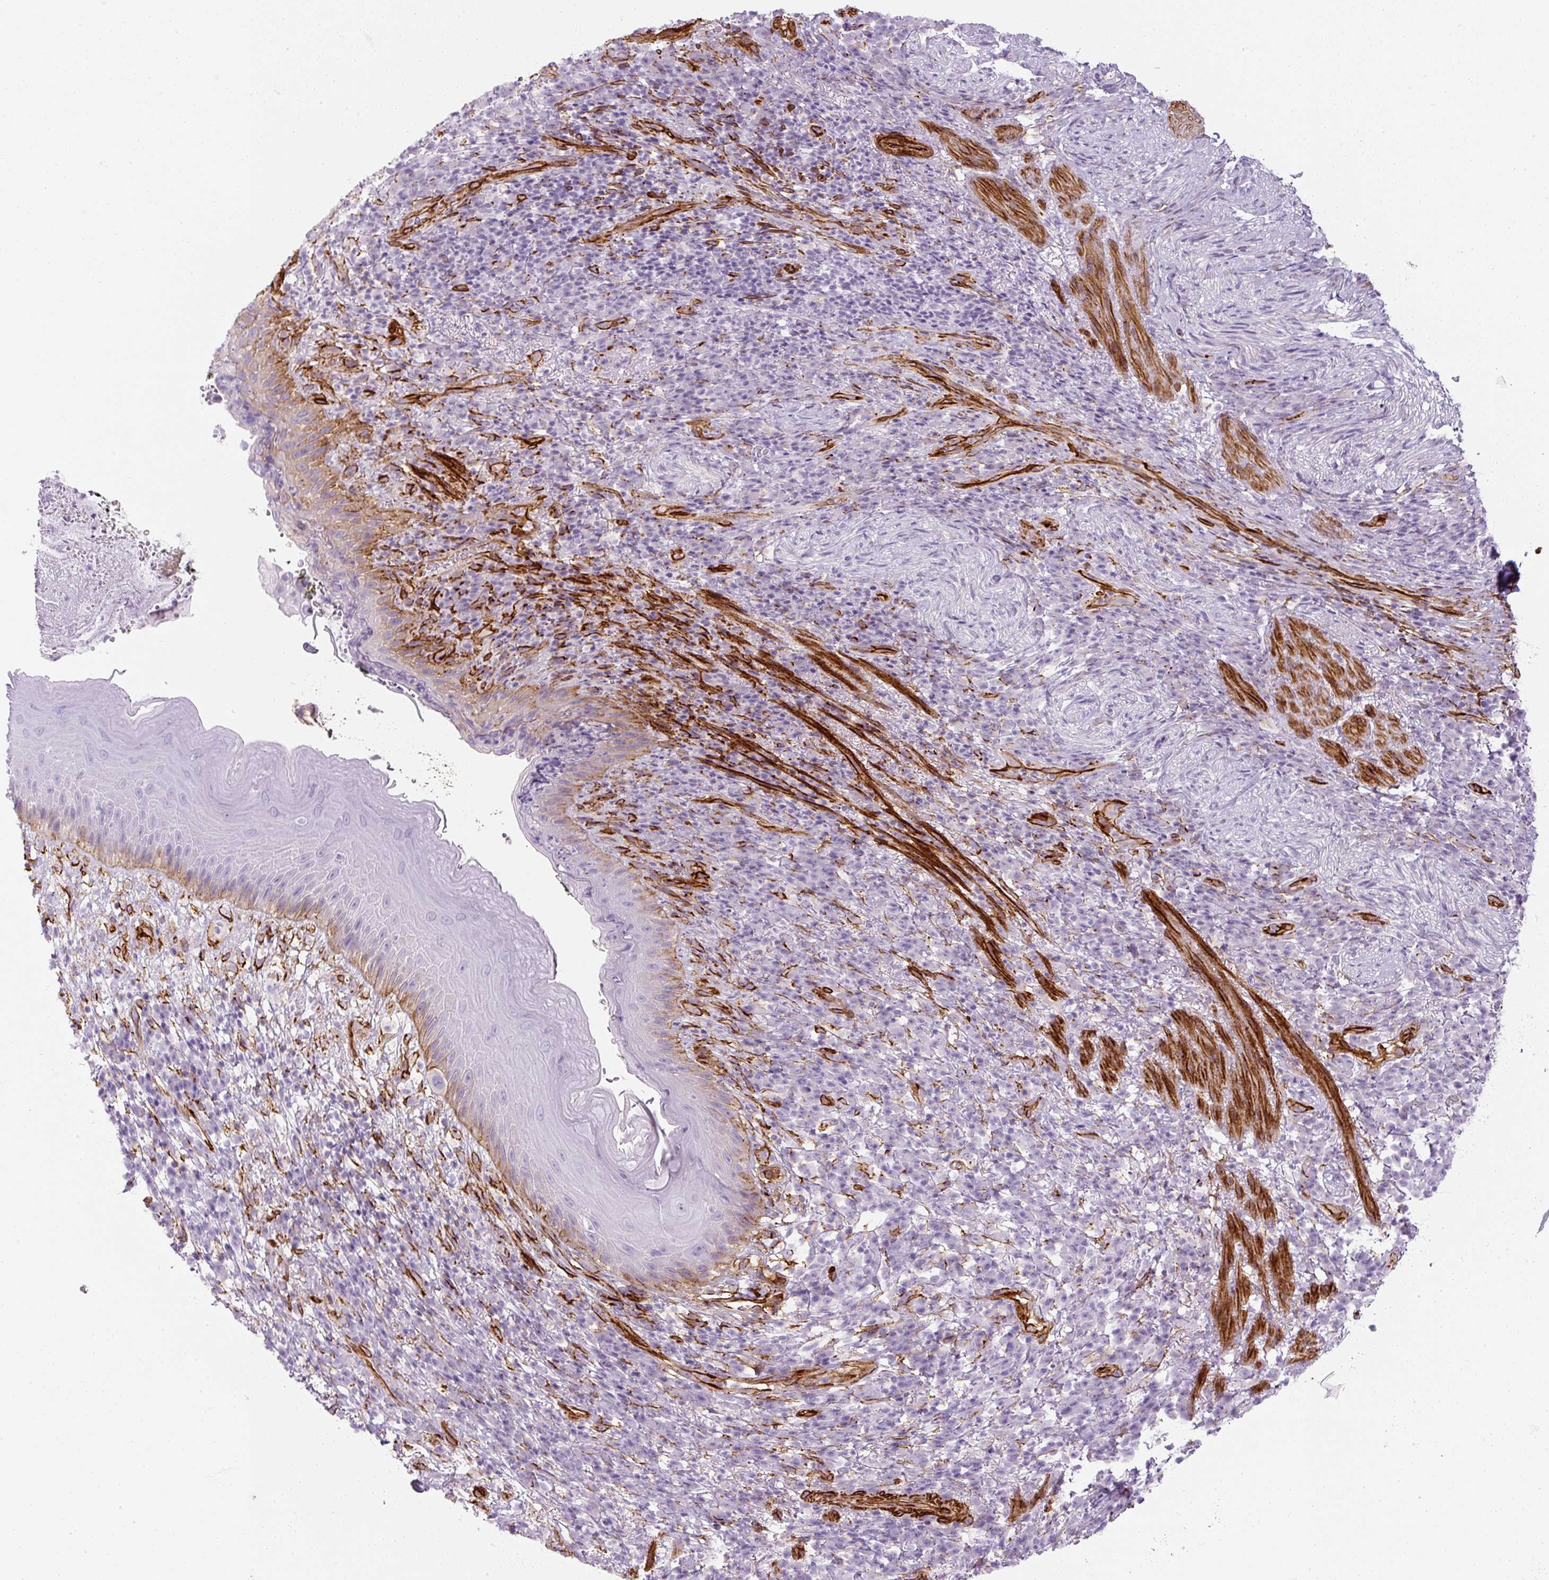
{"staining": {"intensity": "moderate", "quantity": "<25%", "location": "cytoplasmic/membranous"}, "tissue": "skin", "cell_type": "Epidermal cells", "image_type": "normal", "snomed": [{"axis": "morphology", "description": "Normal tissue, NOS"}, {"axis": "topography", "description": "Anal"}], "caption": "High-power microscopy captured an immunohistochemistry histopathology image of unremarkable skin, revealing moderate cytoplasmic/membranous positivity in about <25% of epidermal cells.", "gene": "CAVIN3", "patient": {"sex": "male", "age": 78}}